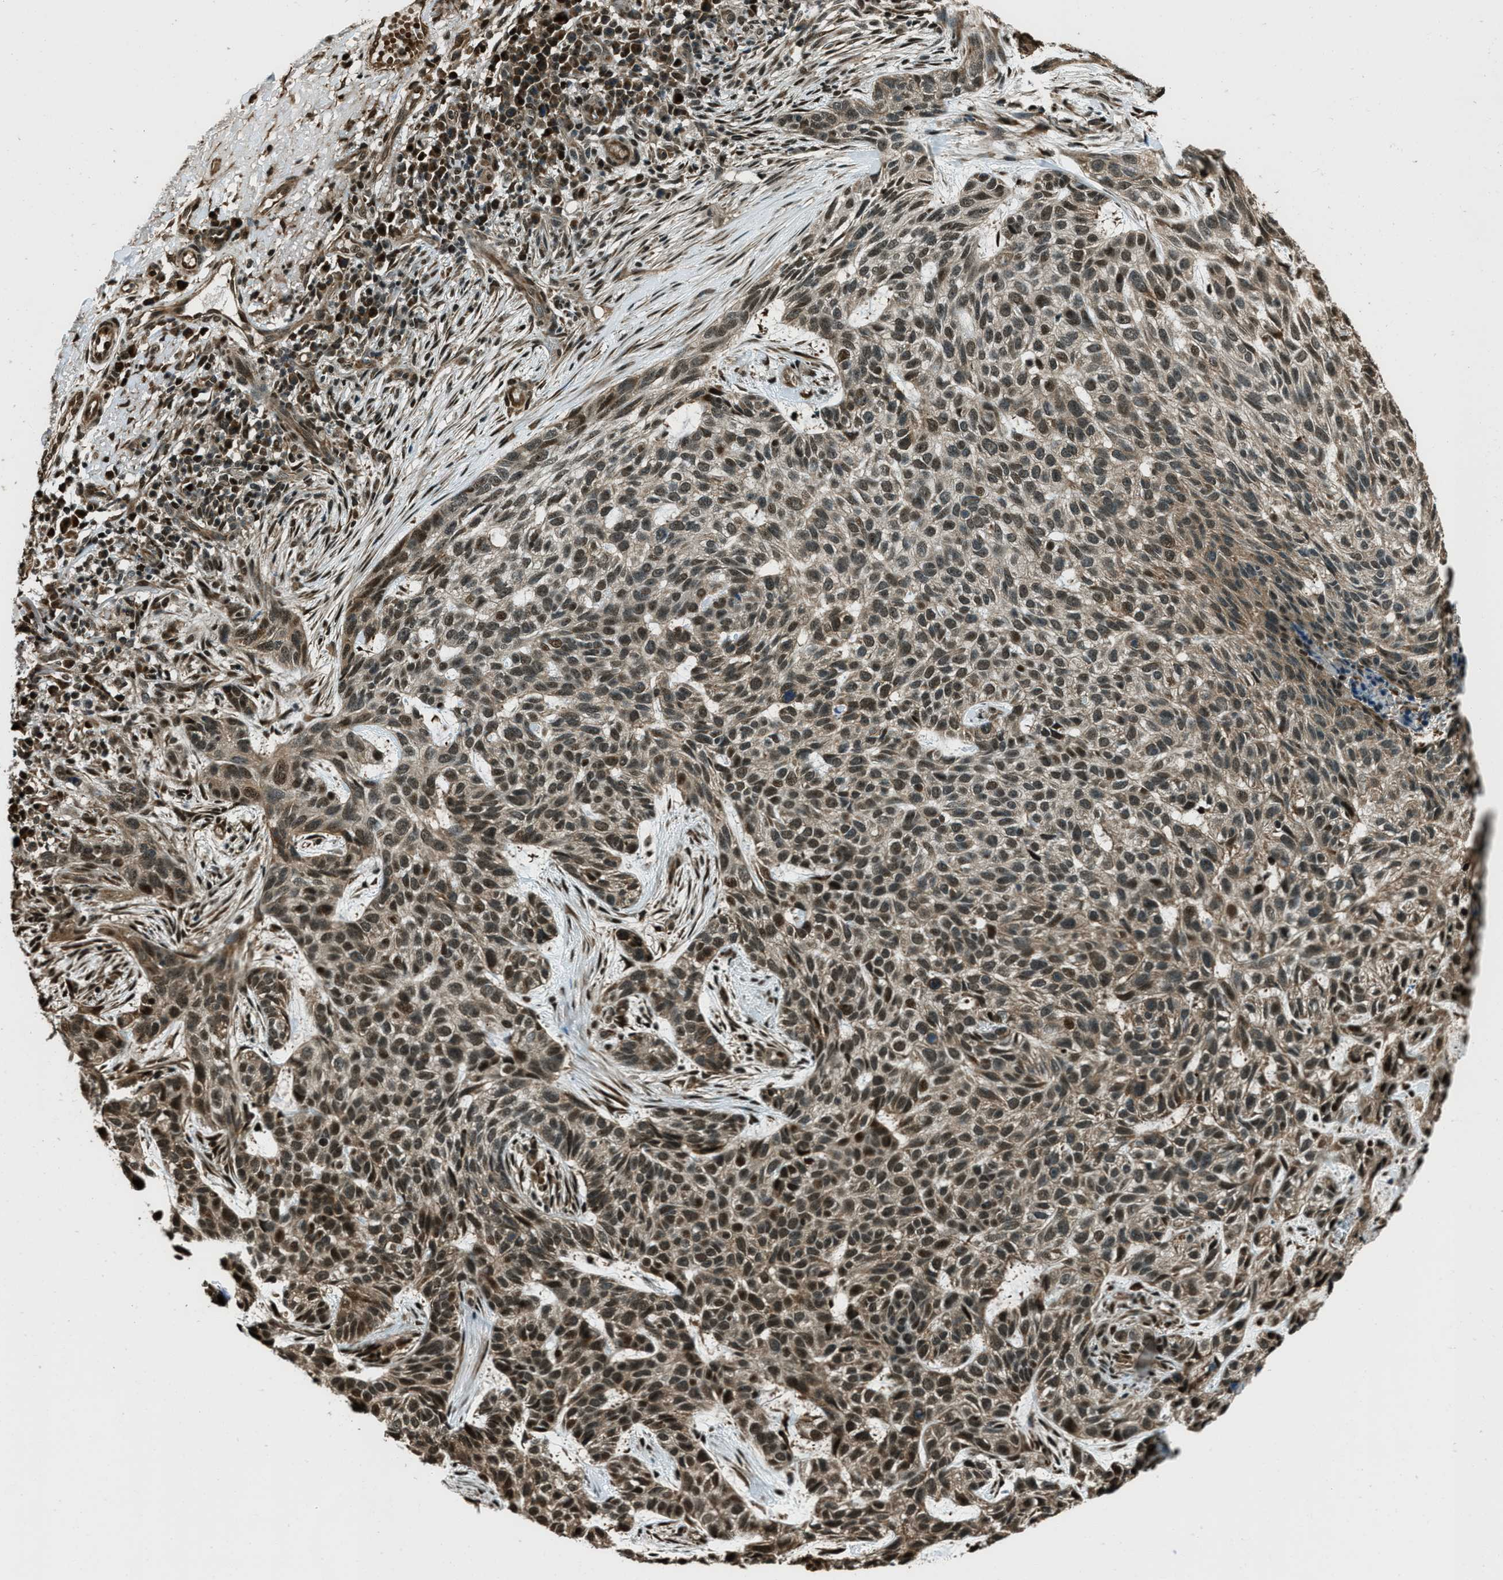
{"staining": {"intensity": "moderate", "quantity": "25%-75%", "location": "cytoplasmic/membranous,nuclear"}, "tissue": "skin cancer", "cell_type": "Tumor cells", "image_type": "cancer", "snomed": [{"axis": "morphology", "description": "Normal tissue, NOS"}, {"axis": "morphology", "description": "Basal cell carcinoma"}, {"axis": "topography", "description": "Skin"}], "caption": "Moderate cytoplasmic/membranous and nuclear protein expression is present in approximately 25%-75% of tumor cells in skin basal cell carcinoma.", "gene": "TARDBP", "patient": {"sex": "male", "age": 79}}